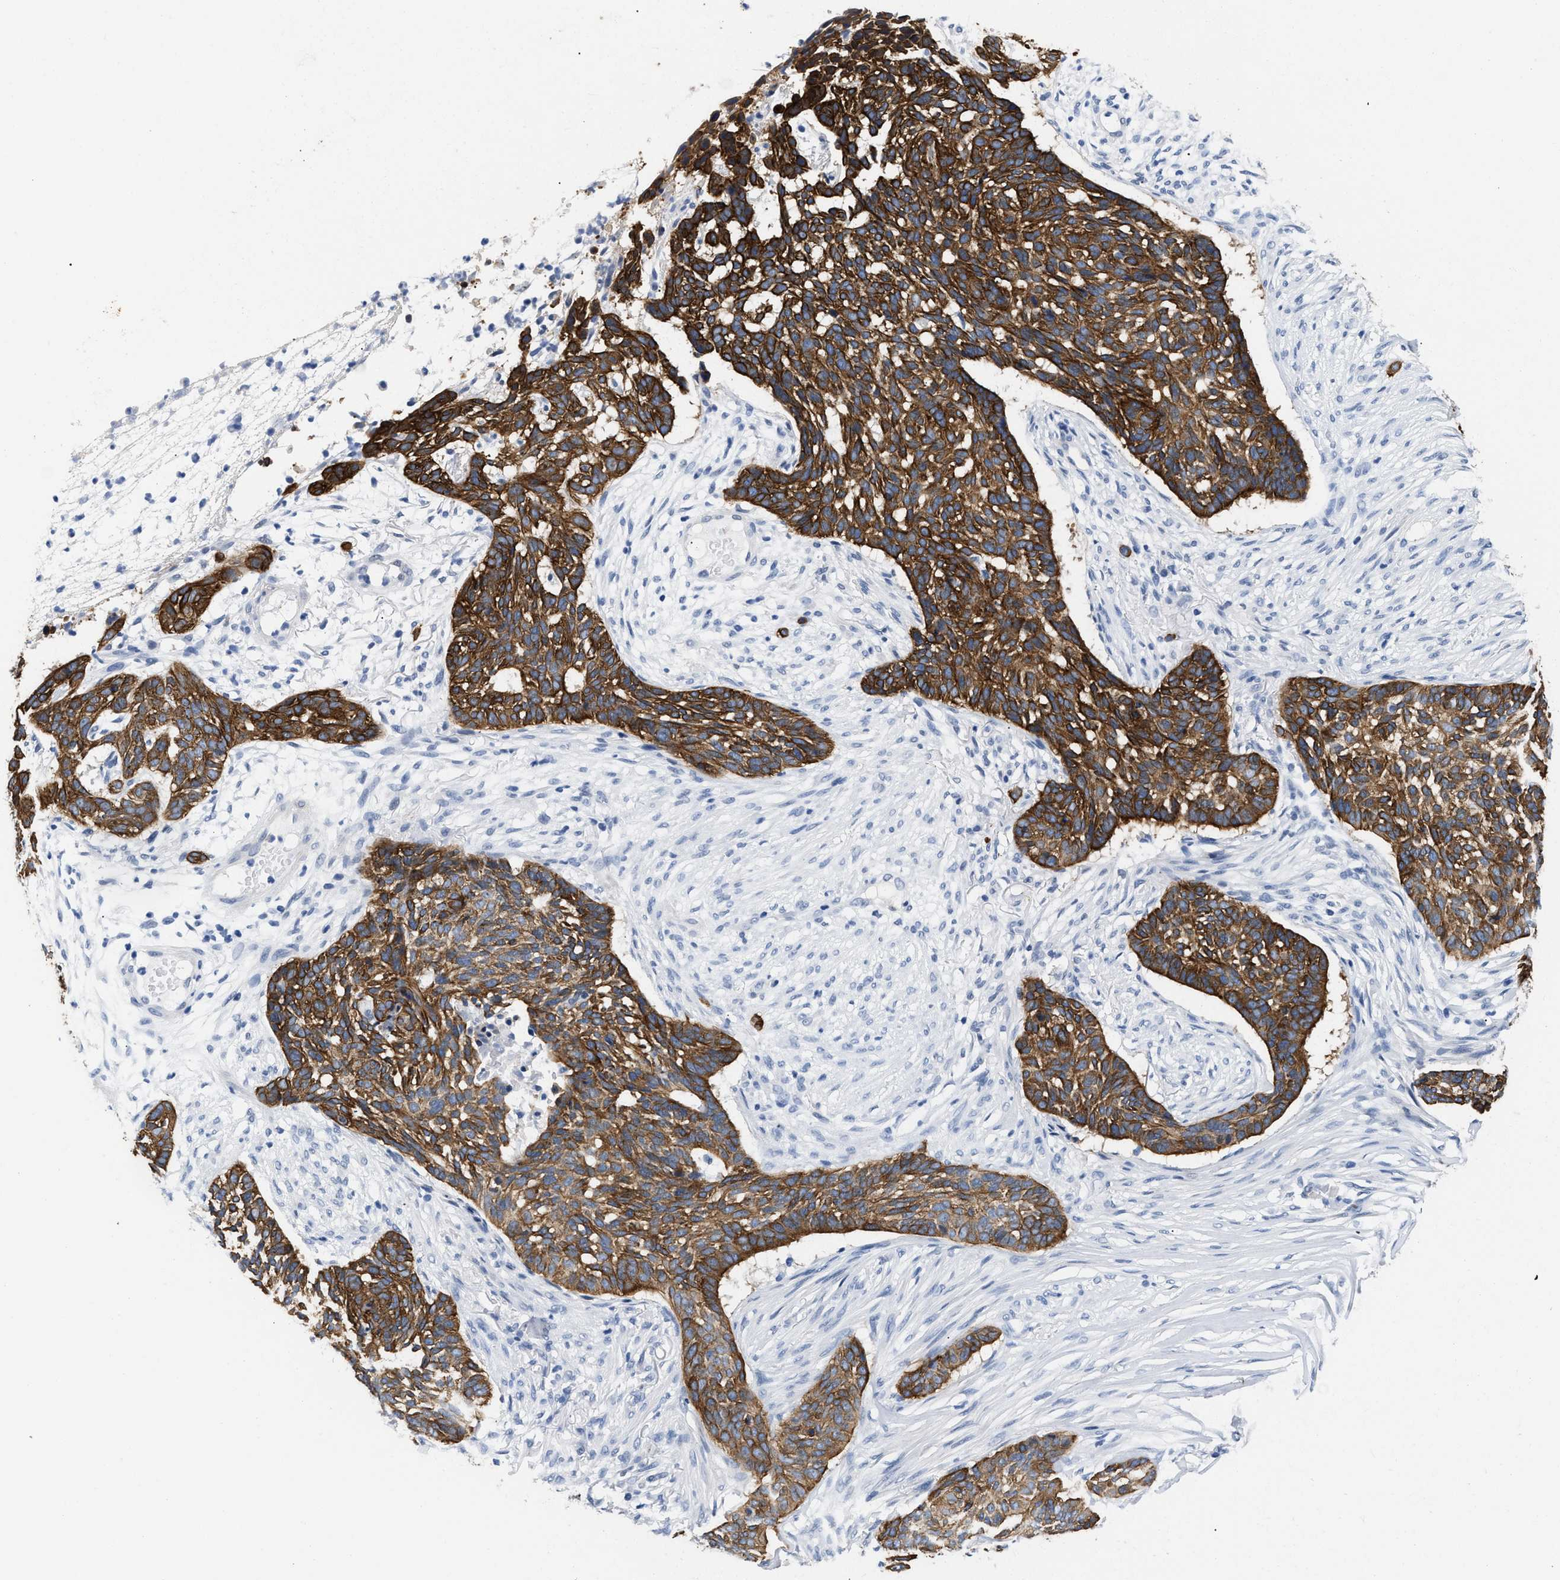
{"staining": {"intensity": "strong", "quantity": ">75%", "location": "cytoplasmic/membranous"}, "tissue": "skin cancer", "cell_type": "Tumor cells", "image_type": "cancer", "snomed": [{"axis": "morphology", "description": "Basal cell carcinoma"}, {"axis": "topography", "description": "Skin"}], "caption": "Immunohistochemistry (IHC) (DAB) staining of skin cancer (basal cell carcinoma) reveals strong cytoplasmic/membranous protein expression in approximately >75% of tumor cells. The staining is performed using DAB brown chromogen to label protein expression. The nuclei are counter-stained blue using hematoxylin.", "gene": "TRIM29", "patient": {"sex": "male", "age": 85}}